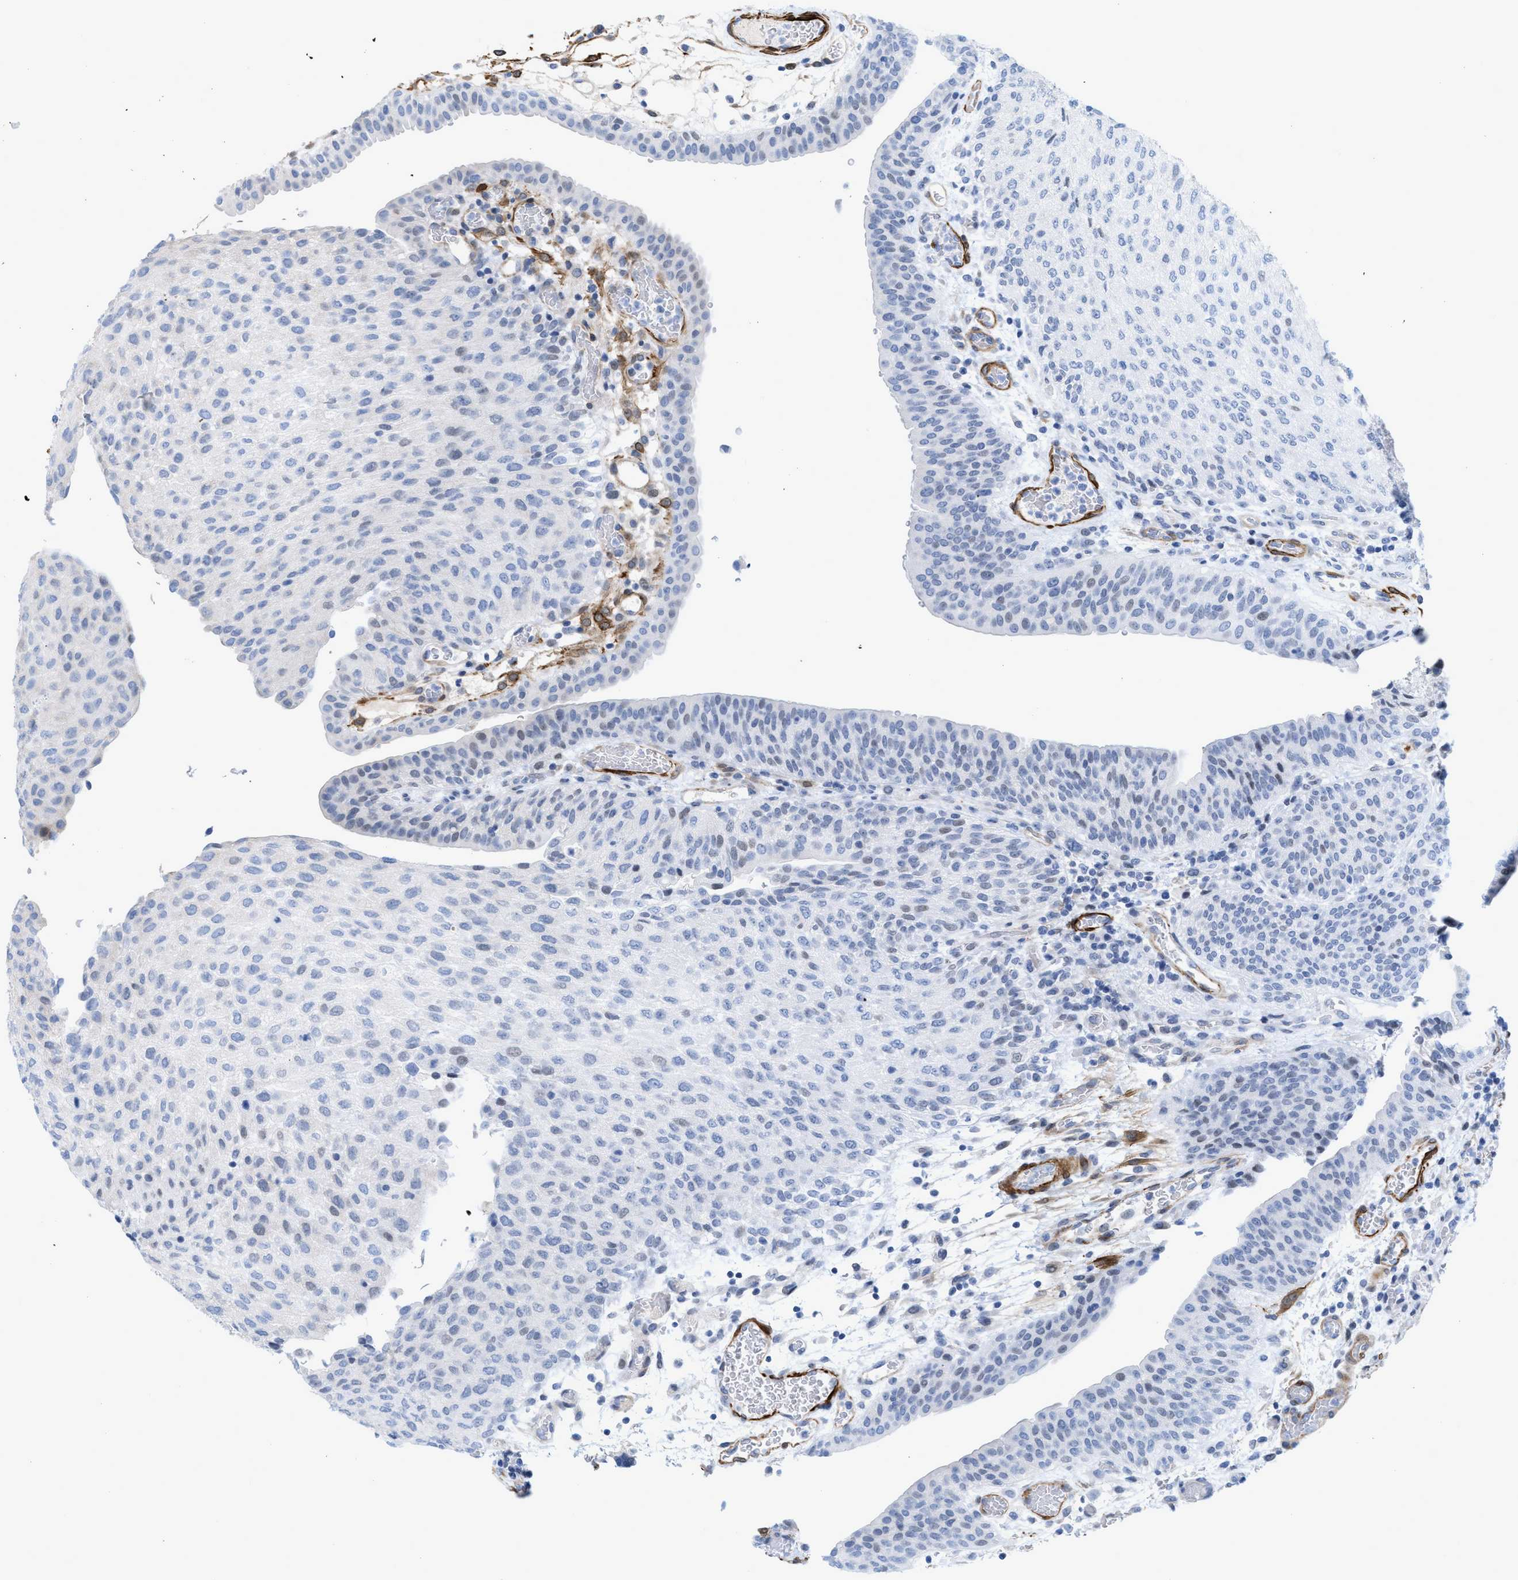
{"staining": {"intensity": "negative", "quantity": "none", "location": "none"}, "tissue": "urothelial cancer", "cell_type": "Tumor cells", "image_type": "cancer", "snomed": [{"axis": "morphology", "description": "Urothelial carcinoma, Low grade"}, {"axis": "morphology", "description": "Urothelial carcinoma, High grade"}, {"axis": "topography", "description": "Urinary bladder"}], "caption": "Urothelial cancer was stained to show a protein in brown. There is no significant expression in tumor cells.", "gene": "TAGLN", "patient": {"sex": "male", "age": 35}}